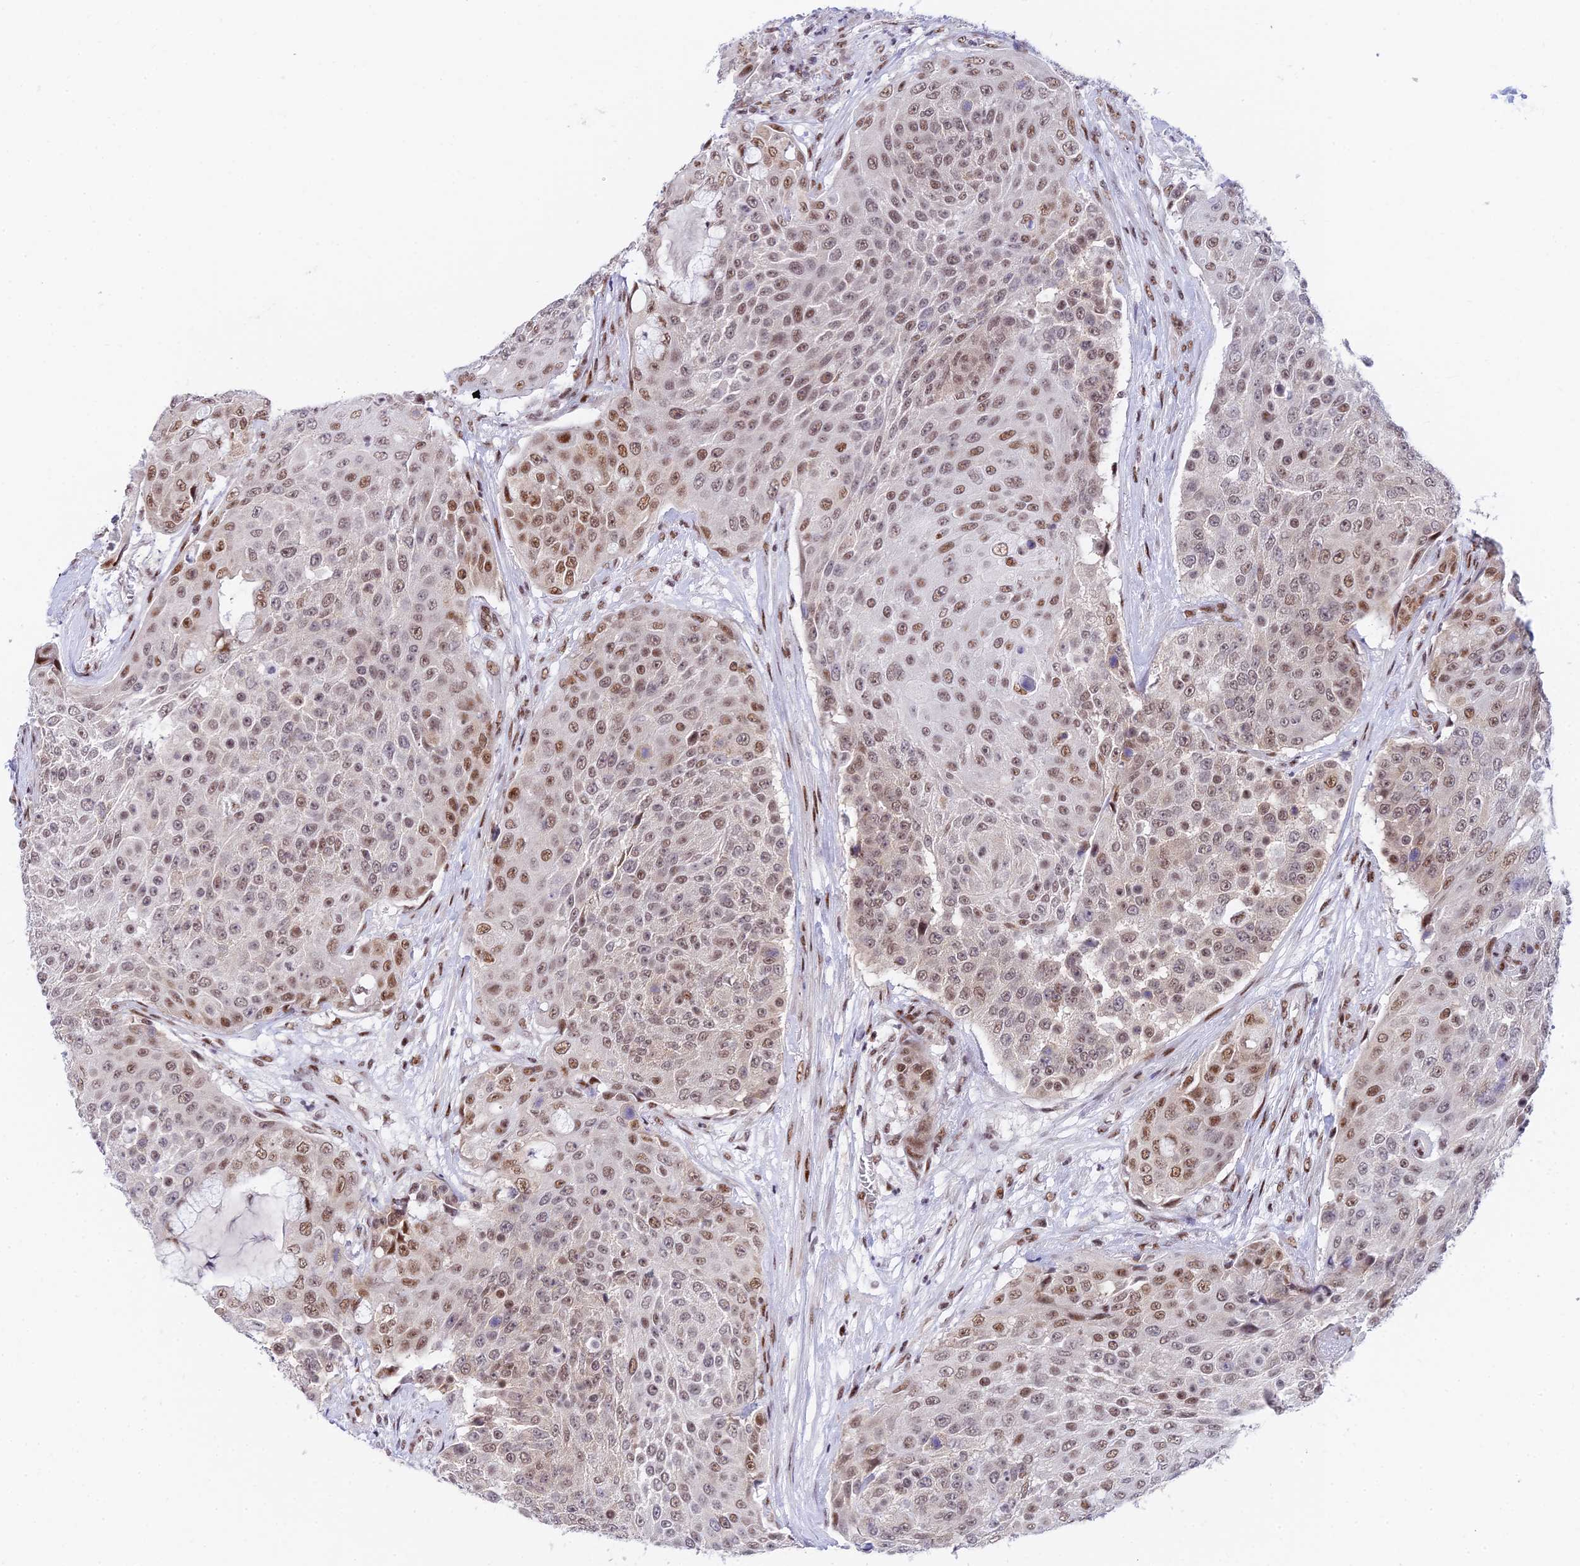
{"staining": {"intensity": "moderate", "quantity": ">75%", "location": "nuclear"}, "tissue": "urothelial cancer", "cell_type": "Tumor cells", "image_type": "cancer", "snomed": [{"axis": "morphology", "description": "Urothelial carcinoma, High grade"}, {"axis": "topography", "description": "Urinary bladder"}], "caption": "A high-resolution image shows immunohistochemistry (IHC) staining of urothelial cancer, which demonstrates moderate nuclear staining in about >75% of tumor cells.", "gene": "USP22", "patient": {"sex": "female", "age": 63}}